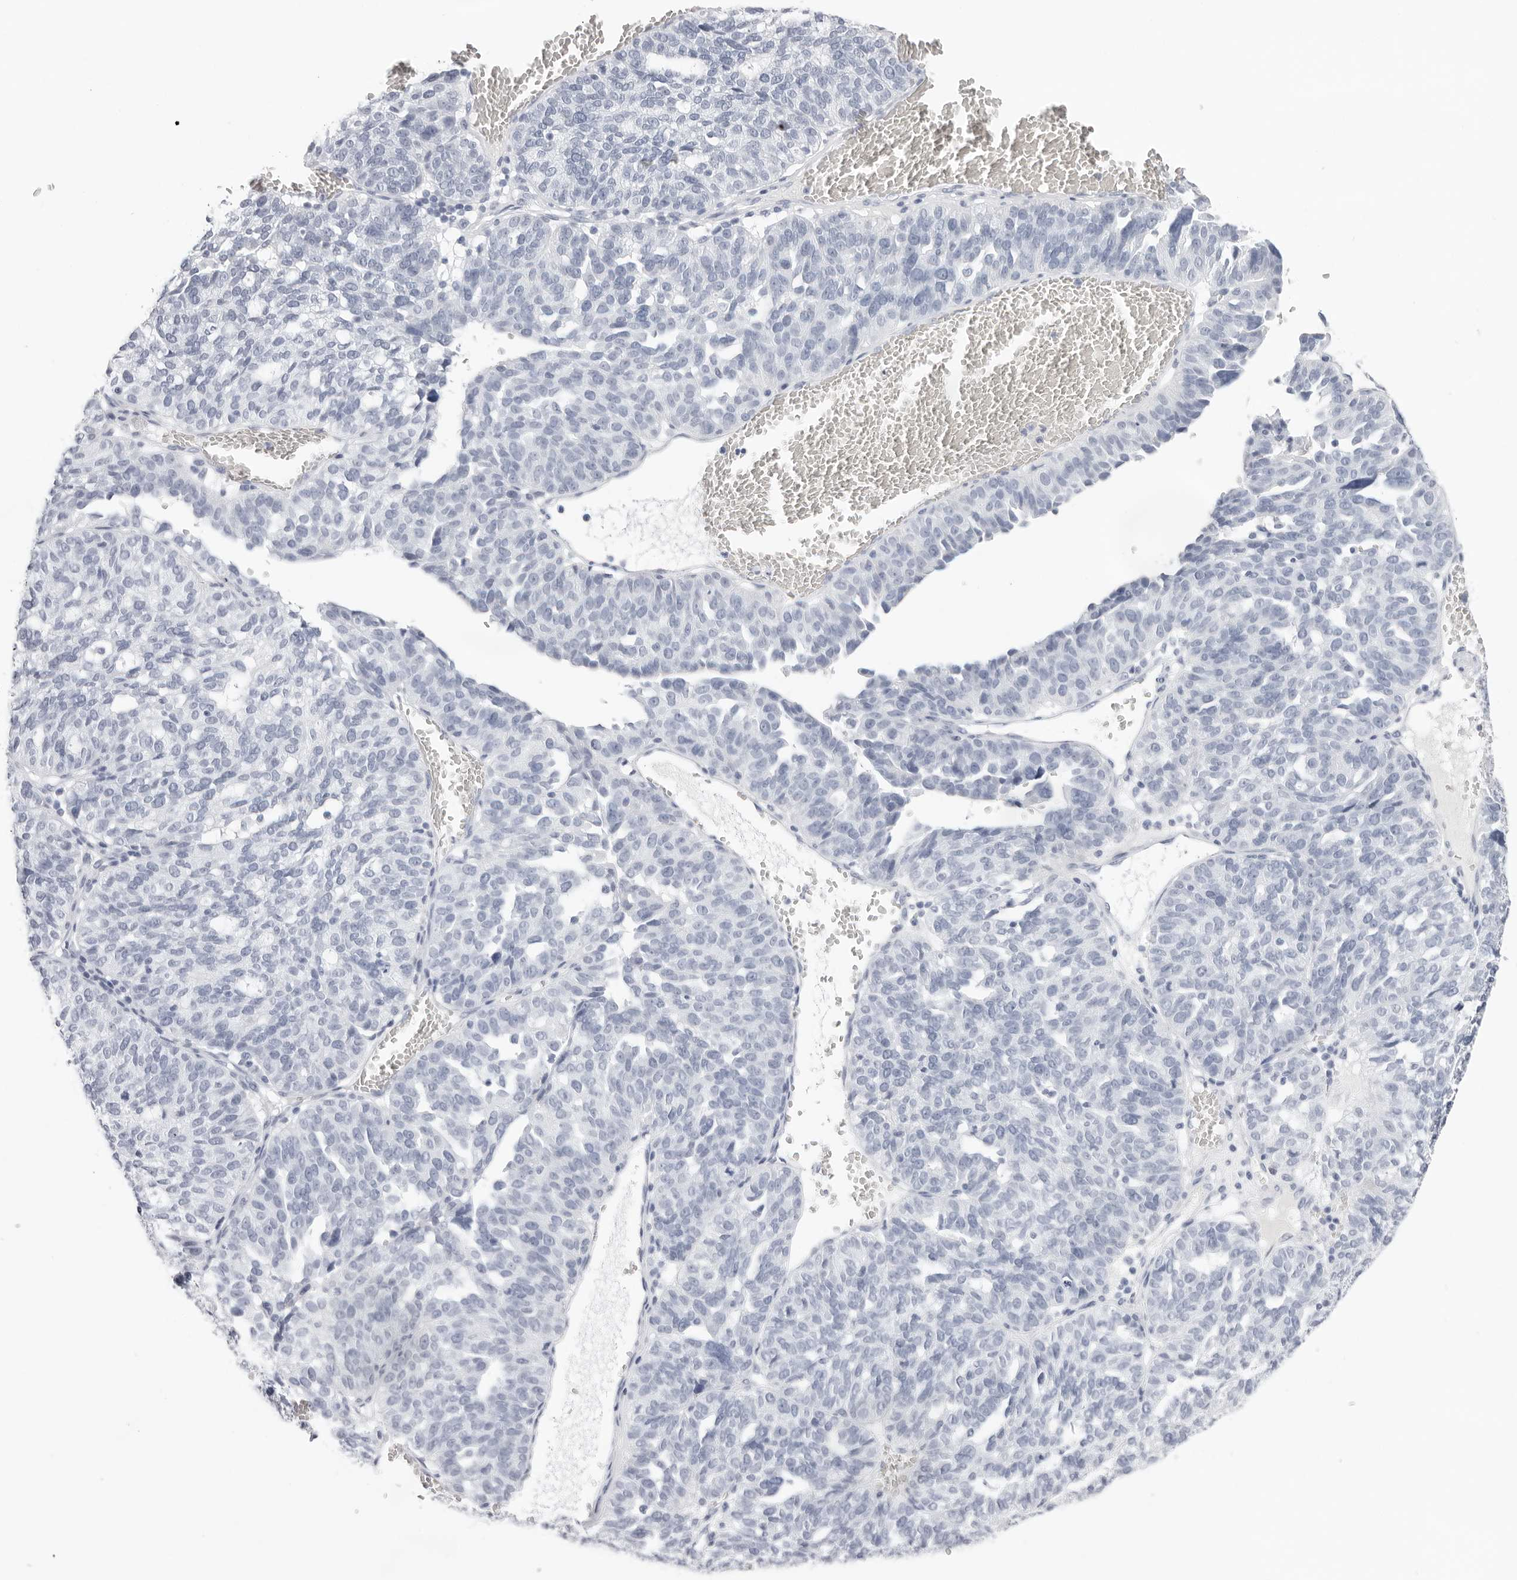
{"staining": {"intensity": "negative", "quantity": "none", "location": "none"}, "tissue": "ovarian cancer", "cell_type": "Tumor cells", "image_type": "cancer", "snomed": [{"axis": "morphology", "description": "Cystadenocarcinoma, serous, NOS"}, {"axis": "topography", "description": "Ovary"}], "caption": "The histopathology image displays no significant staining in tumor cells of serous cystadenocarcinoma (ovarian). (Stains: DAB immunohistochemistry (IHC) with hematoxylin counter stain, Microscopy: brightfield microscopy at high magnification).", "gene": "CST5", "patient": {"sex": "female", "age": 59}}